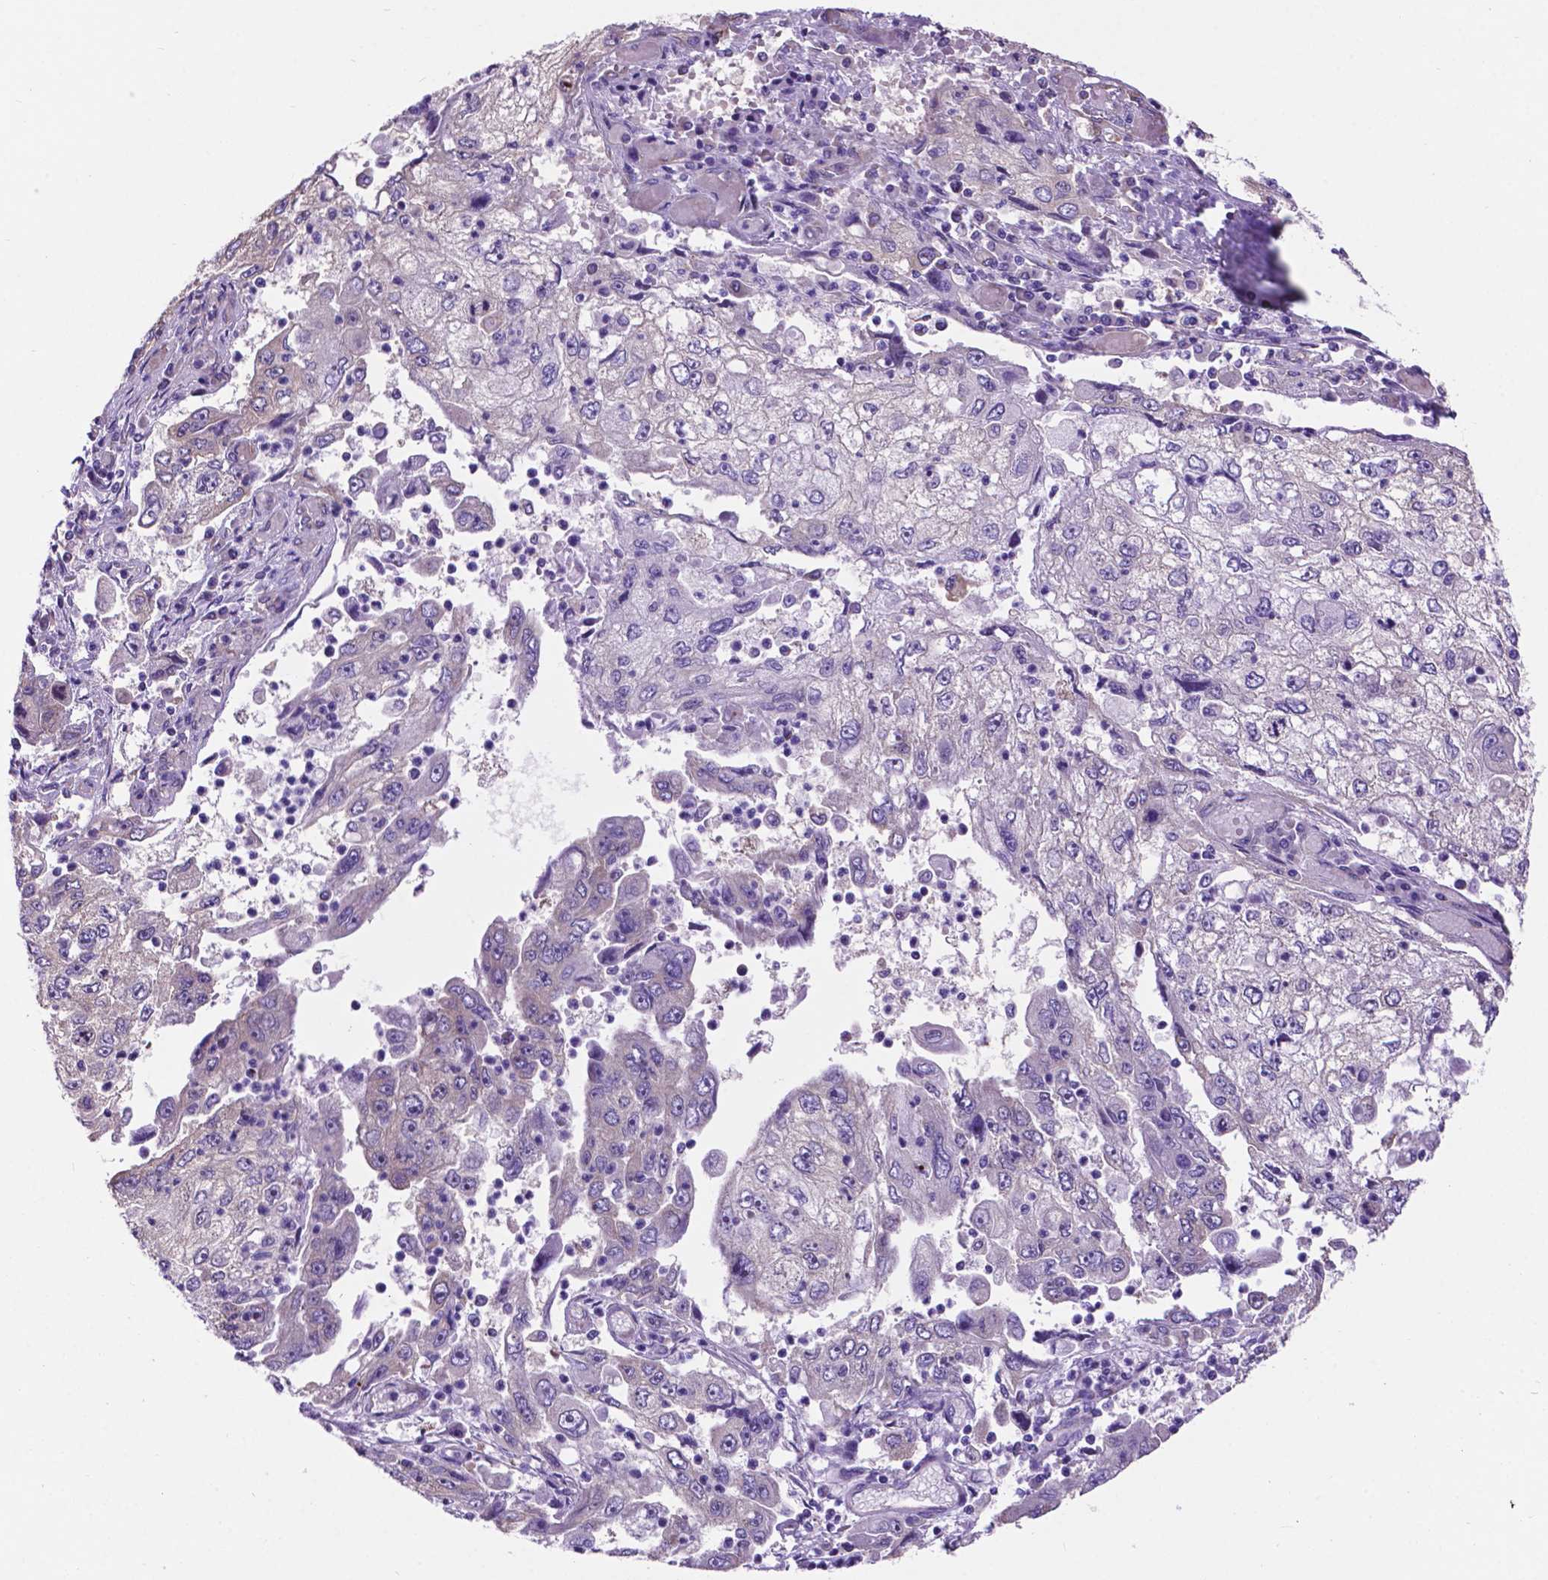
{"staining": {"intensity": "negative", "quantity": "none", "location": "none"}, "tissue": "cervical cancer", "cell_type": "Tumor cells", "image_type": "cancer", "snomed": [{"axis": "morphology", "description": "Squamous cell carcinoma, NOS"}, {"axis": "topography", "description": "Cervix"}], "caption": "An IHC histopathology image of cervical cancer (squamous cell carcinoma) is shown. There is no staining in tumor cells of cervical cancer (squamous cell carcinoma). (Stains: DAB IHC with hematoxylin counter stain, Microscopy: brightfield microscopy at high magnification).", "gene": "SPDYA", "patient": {"sex": "female", "age": 36}}